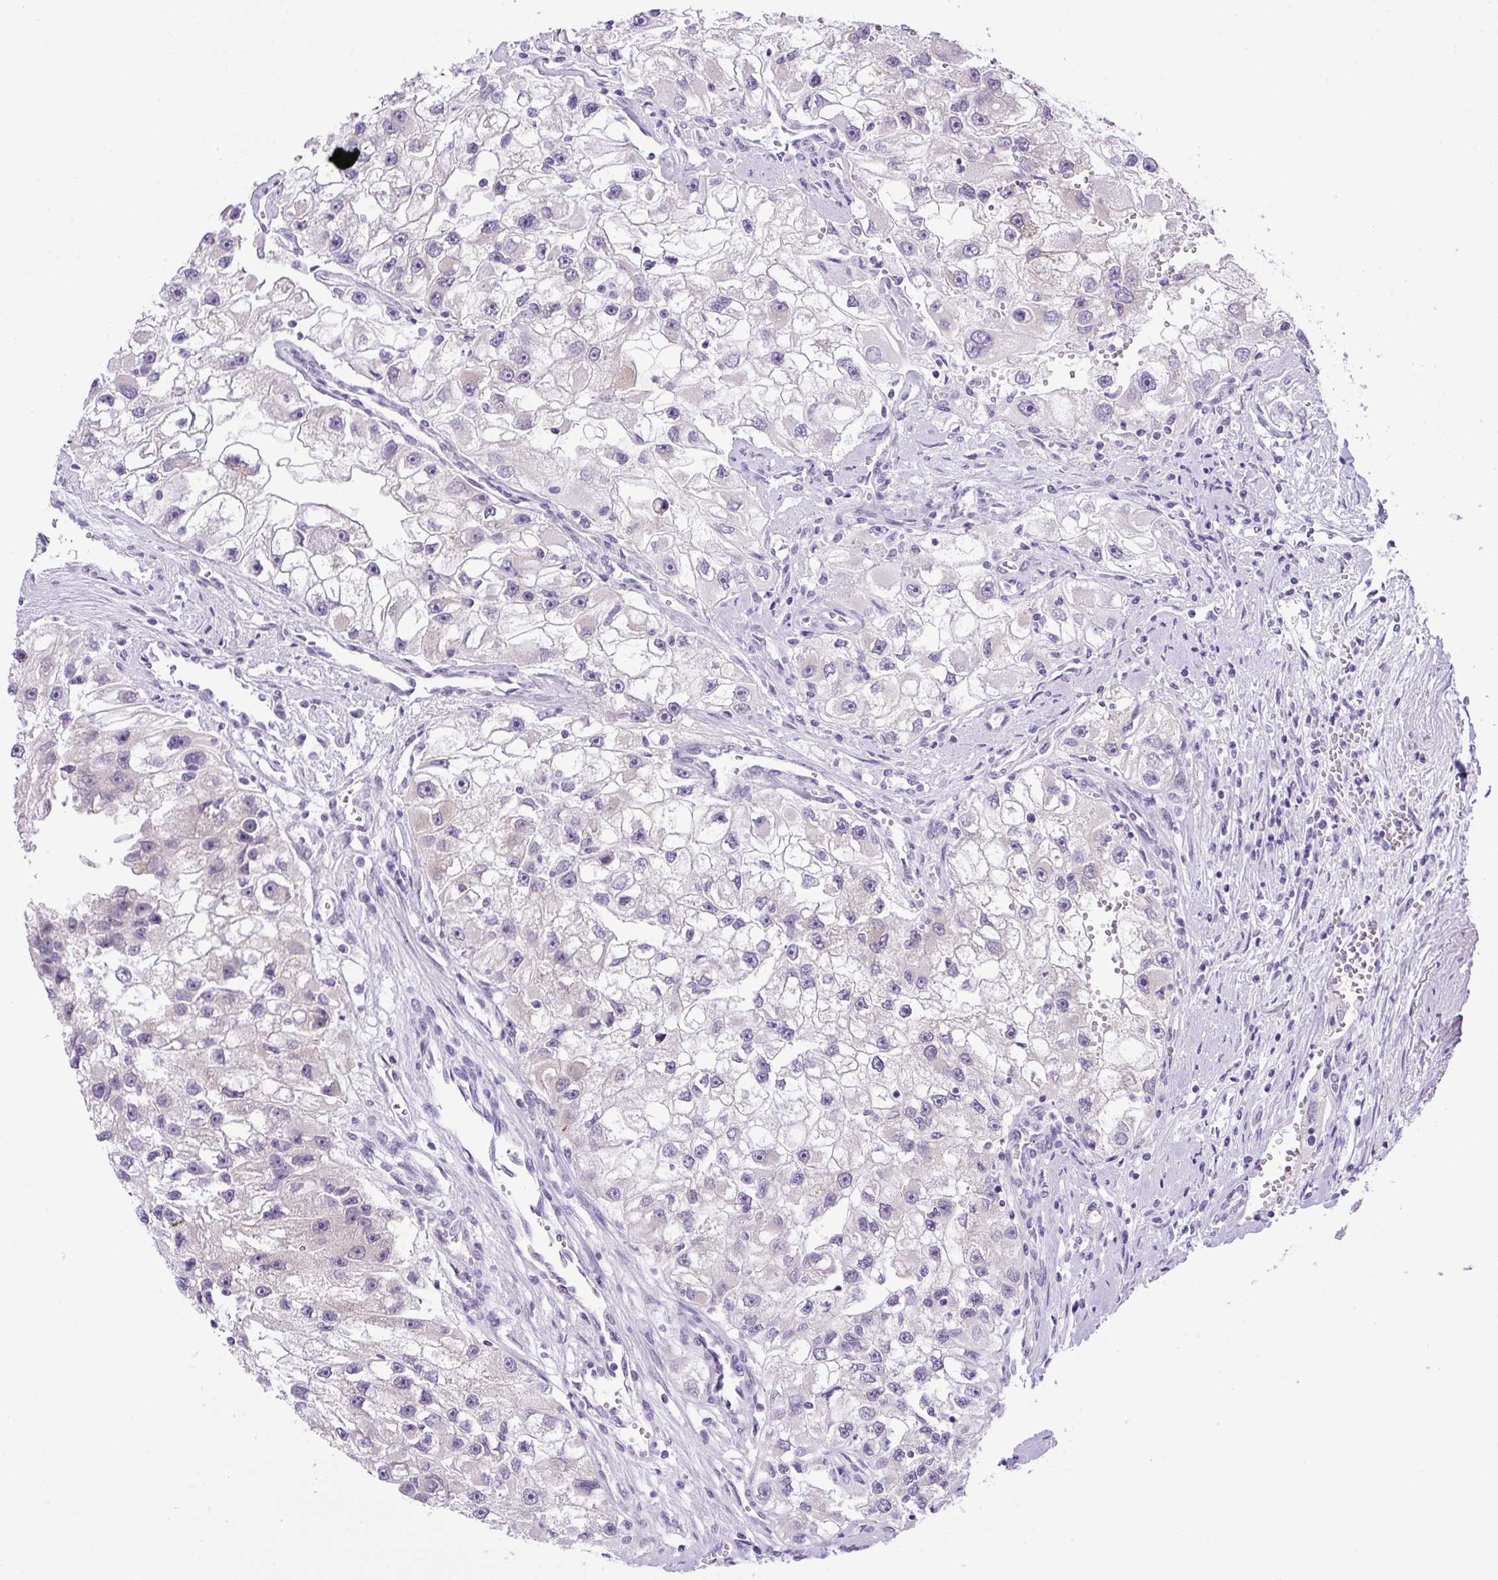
{"staining": {"intensity": "negative", "quantity": "none", "location": "none"}, "tissue": "renal cancer", "cell_type": "Tumor cells", "image_type": "cancer", "snomed": [{"axis": "morphology", "description": "Adenocarcinoma, NOS"}, {"axis": "topography", "description": "Kidney"}], "caption": "A high-resolution micrograph shows immunohistochemistry staining of renal cancer (adenocarcinoma), which demonstrates no significant expression in tumor cells. The staining was performed using DAB (3,3'-diaminobenzidine) to visualize the protein expression in brown, while the nuclei were stained in blue with hematoxylin (Magnification: 20x).", "gene": "RHBDD2", "patient": {"sex": "male", "age": 63}}